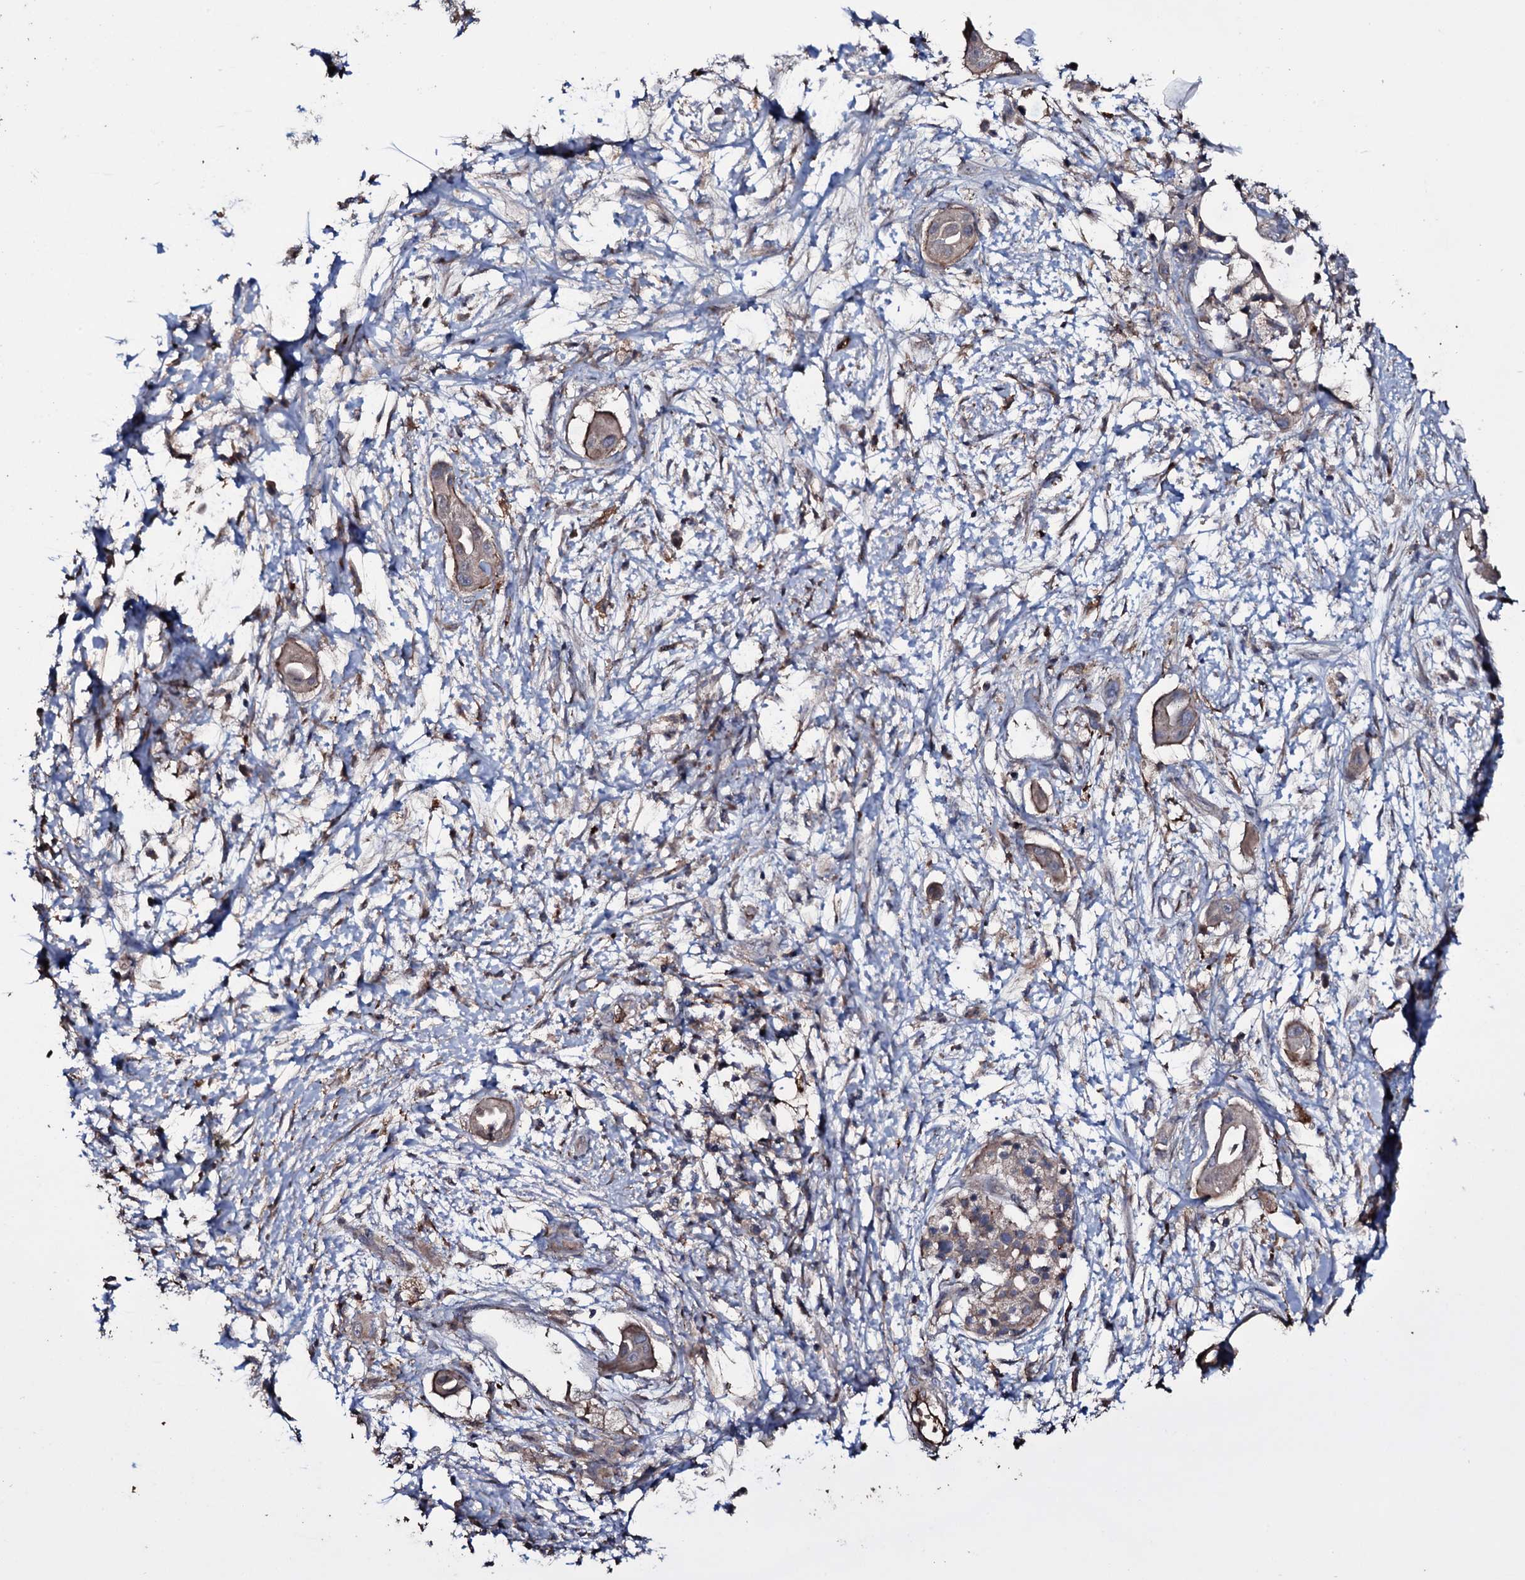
{"staining": {"intensity": "moderate", "quantity": "25%-75%", "location": "cytoplasmic/membranous"}, "tissue": "pancreatic cancer", "cell_type": "Tumor cells", "image_type": "cancer", "snomed": [{"axis": "morphology", "description": "Adenocarcinoma, NOS"}, {"axis": "topography", "description": "Pancreas"}], "caption": "The micrograph exhibits staining of pancreatic cancer, revealing moderate cytoplasmic/membranous protein positivity (brown color) within tumor cells.", "gene": "ZSWIM8", "patient": {"sex": "male", "age": 68}}